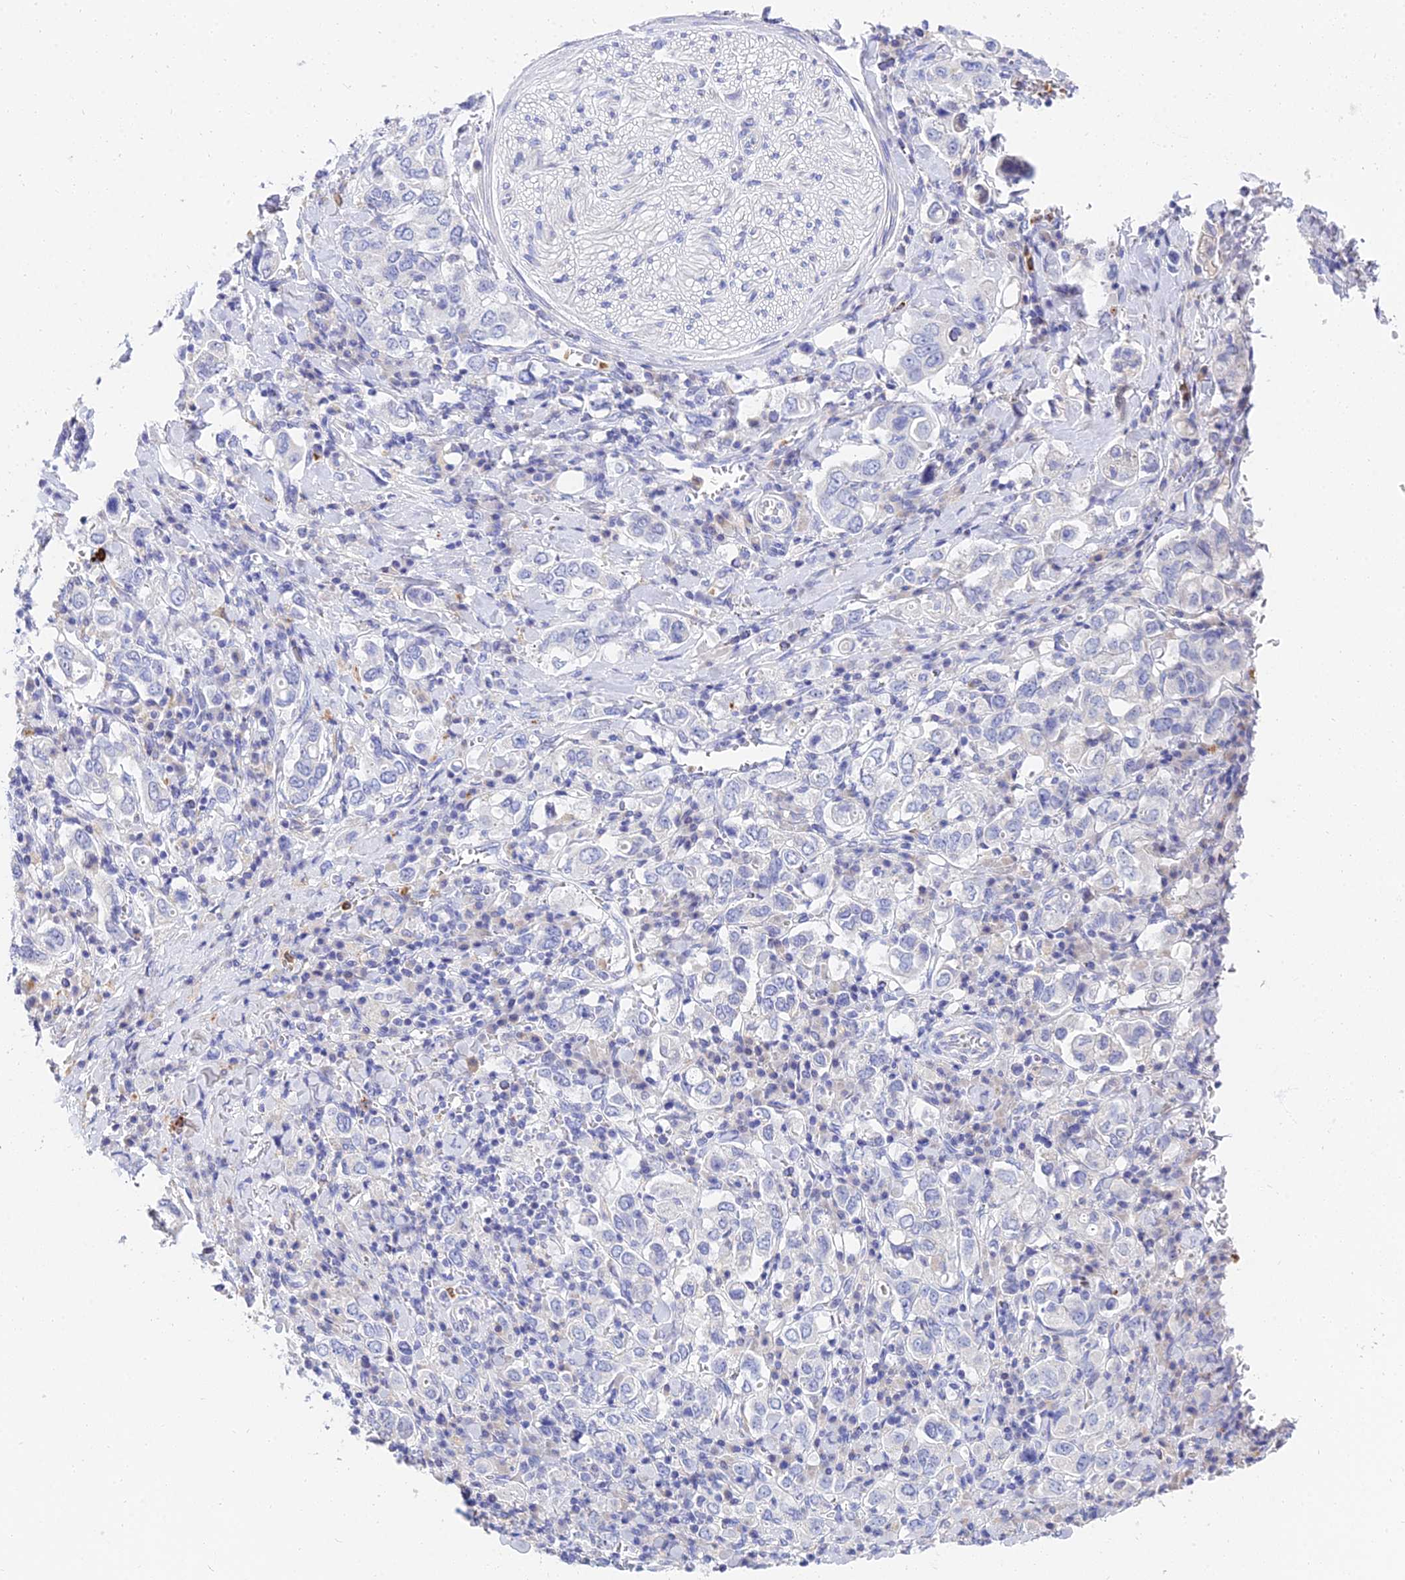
{"staining": {"intensity": "negative", "quantity": "none", "location": "none"}, "tissue": "stomach cancer", "cell_type": "Tumor cells", "image_type": "cancer", "snomed": [{"axis": "morphology", "description": "Adenocarcinoma, NOS"}, {"axis": "topography", "description": "Stomach, upper"}], "caption": "Immunohistochemical staining of adenocarcinoma (stomach) shows no significant positivity in tumor cells. The staining was performed using DAB to visualize the protein expression in brown, while the nuclei were stained in blue with hematoxylin (Magnification: 20x).", "gene": "VWC2L", "patient": {"sex": "male", "age": 62}}